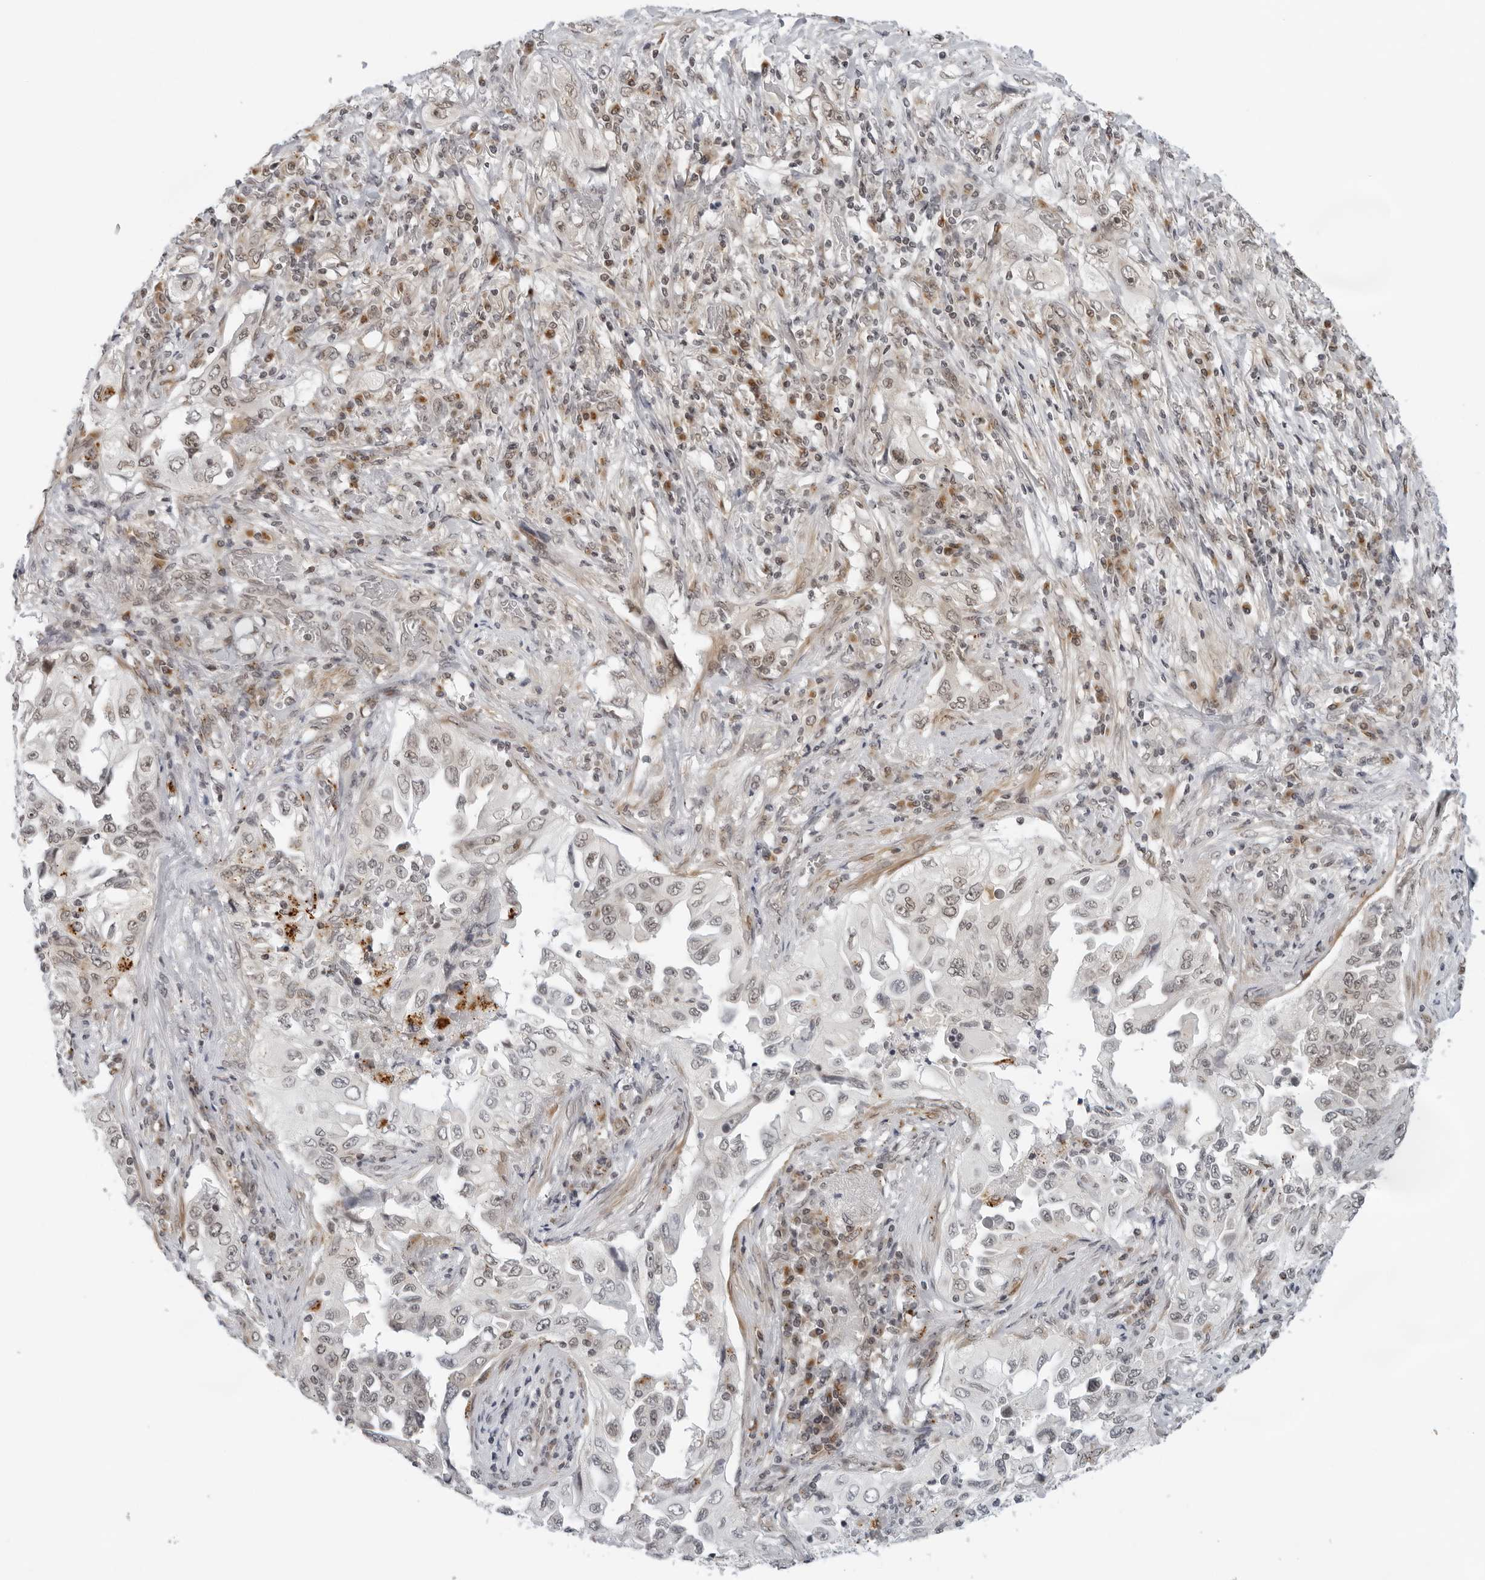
{"staining": {"intensity": "weak", "quantity": "25%-75%", "location": "nuclear"}, "tissue": "lung cancer", "cell_type": "Tumor cells", "image_type": "cancer", "snomed": [{"axis": "morphology", "description": "Adenocarcinoma, NOS"}, {"axis": "topography", "description": "Lung"}], "caption": "Protein expression analysis of lung adenocarcinoma reveals weak nuclear positivity in about 25%-75% of tumor cells. Ihc stains the protein in brown and the nuclei are stained blue.", "gene": "TOX4", "patient": {"sex": "female", "age": 51}}